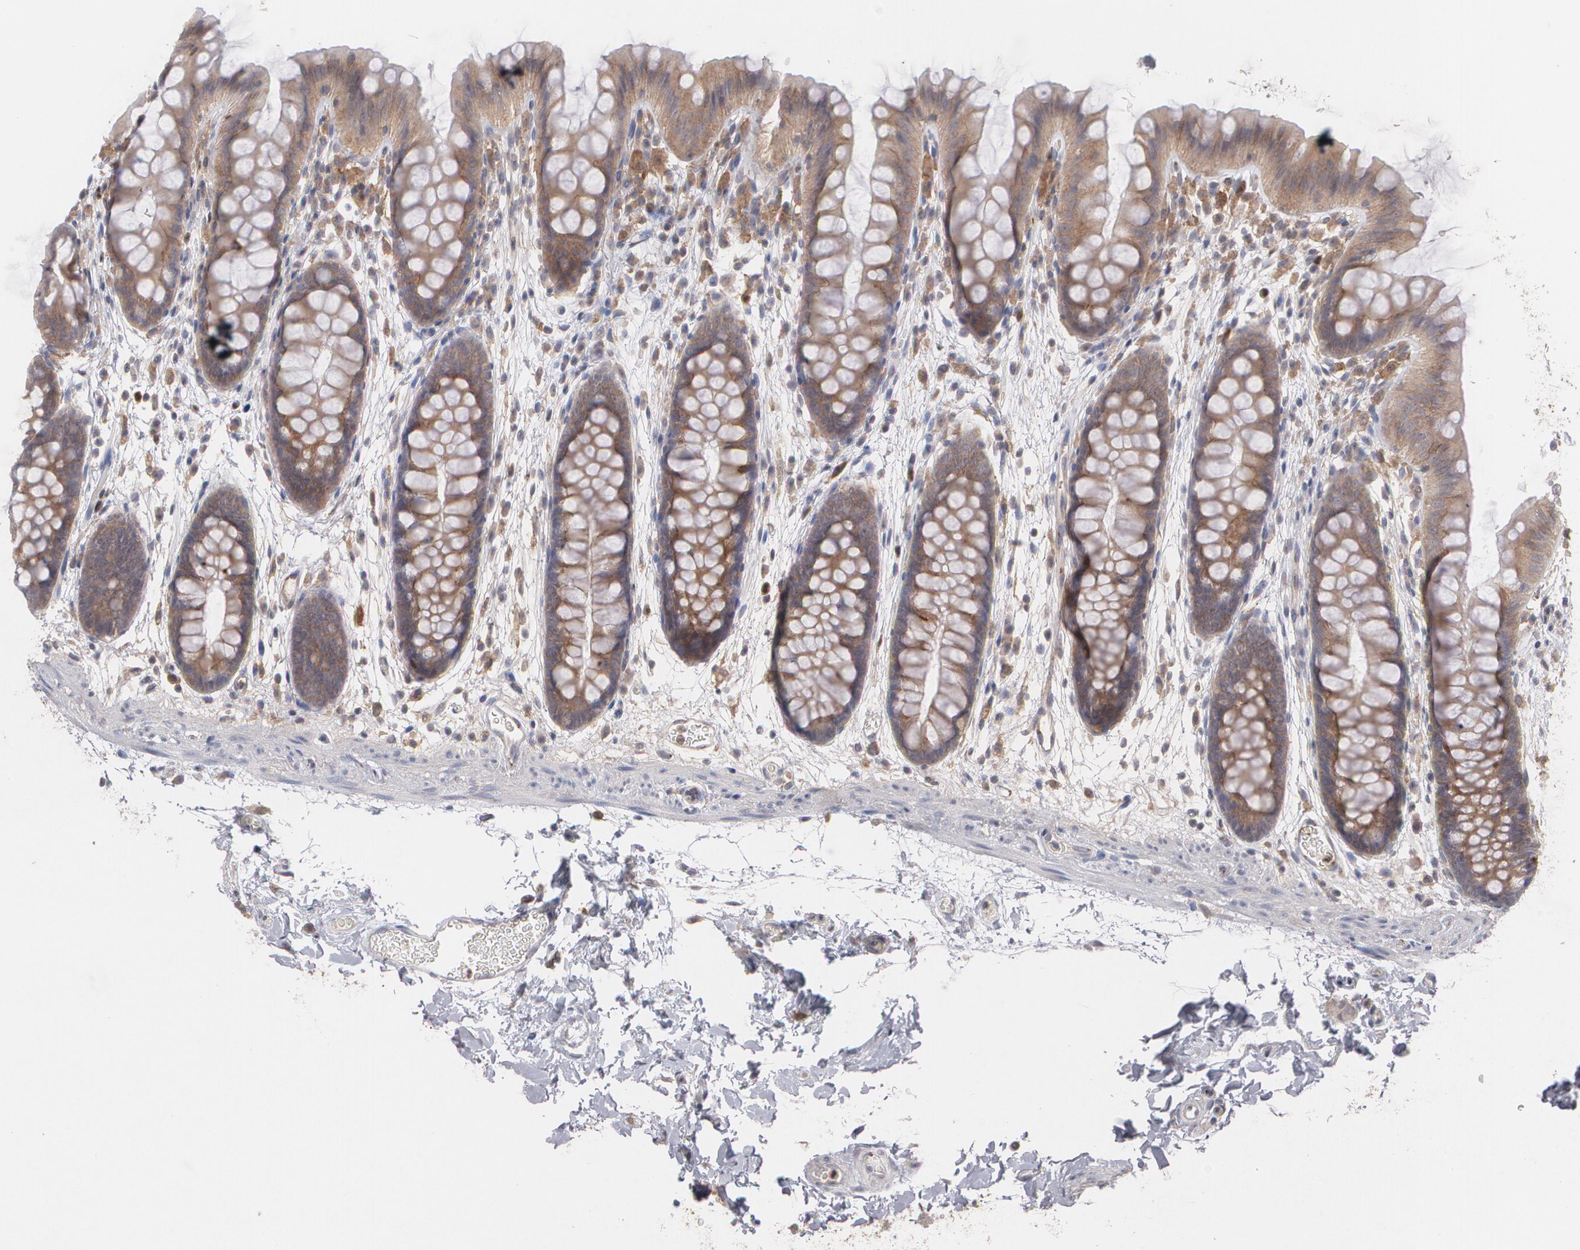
{"staining": {"intensity": "weak", "quantity": ">75%", "location": "cytoplasmic/membranous"}, "tissue": "colon", "cell_type": "Endothelial cells", "image_type": "normal", "snomed": [{"axis": "morphology", "description": "Normal tissue, NOS"}, {"axis": "topography", "description": "Smooth muscle"}, {"axis": "topography", "description": "Colon"}], "caption": "A photomicrograph showing weak cytoplasmic/membranous expression in about >75% of endothelial cells in normal colon, as visualized by brown immunohistochemical staining.", "gene": "HTT", "patient": {"sex": "male", "age": 67}}